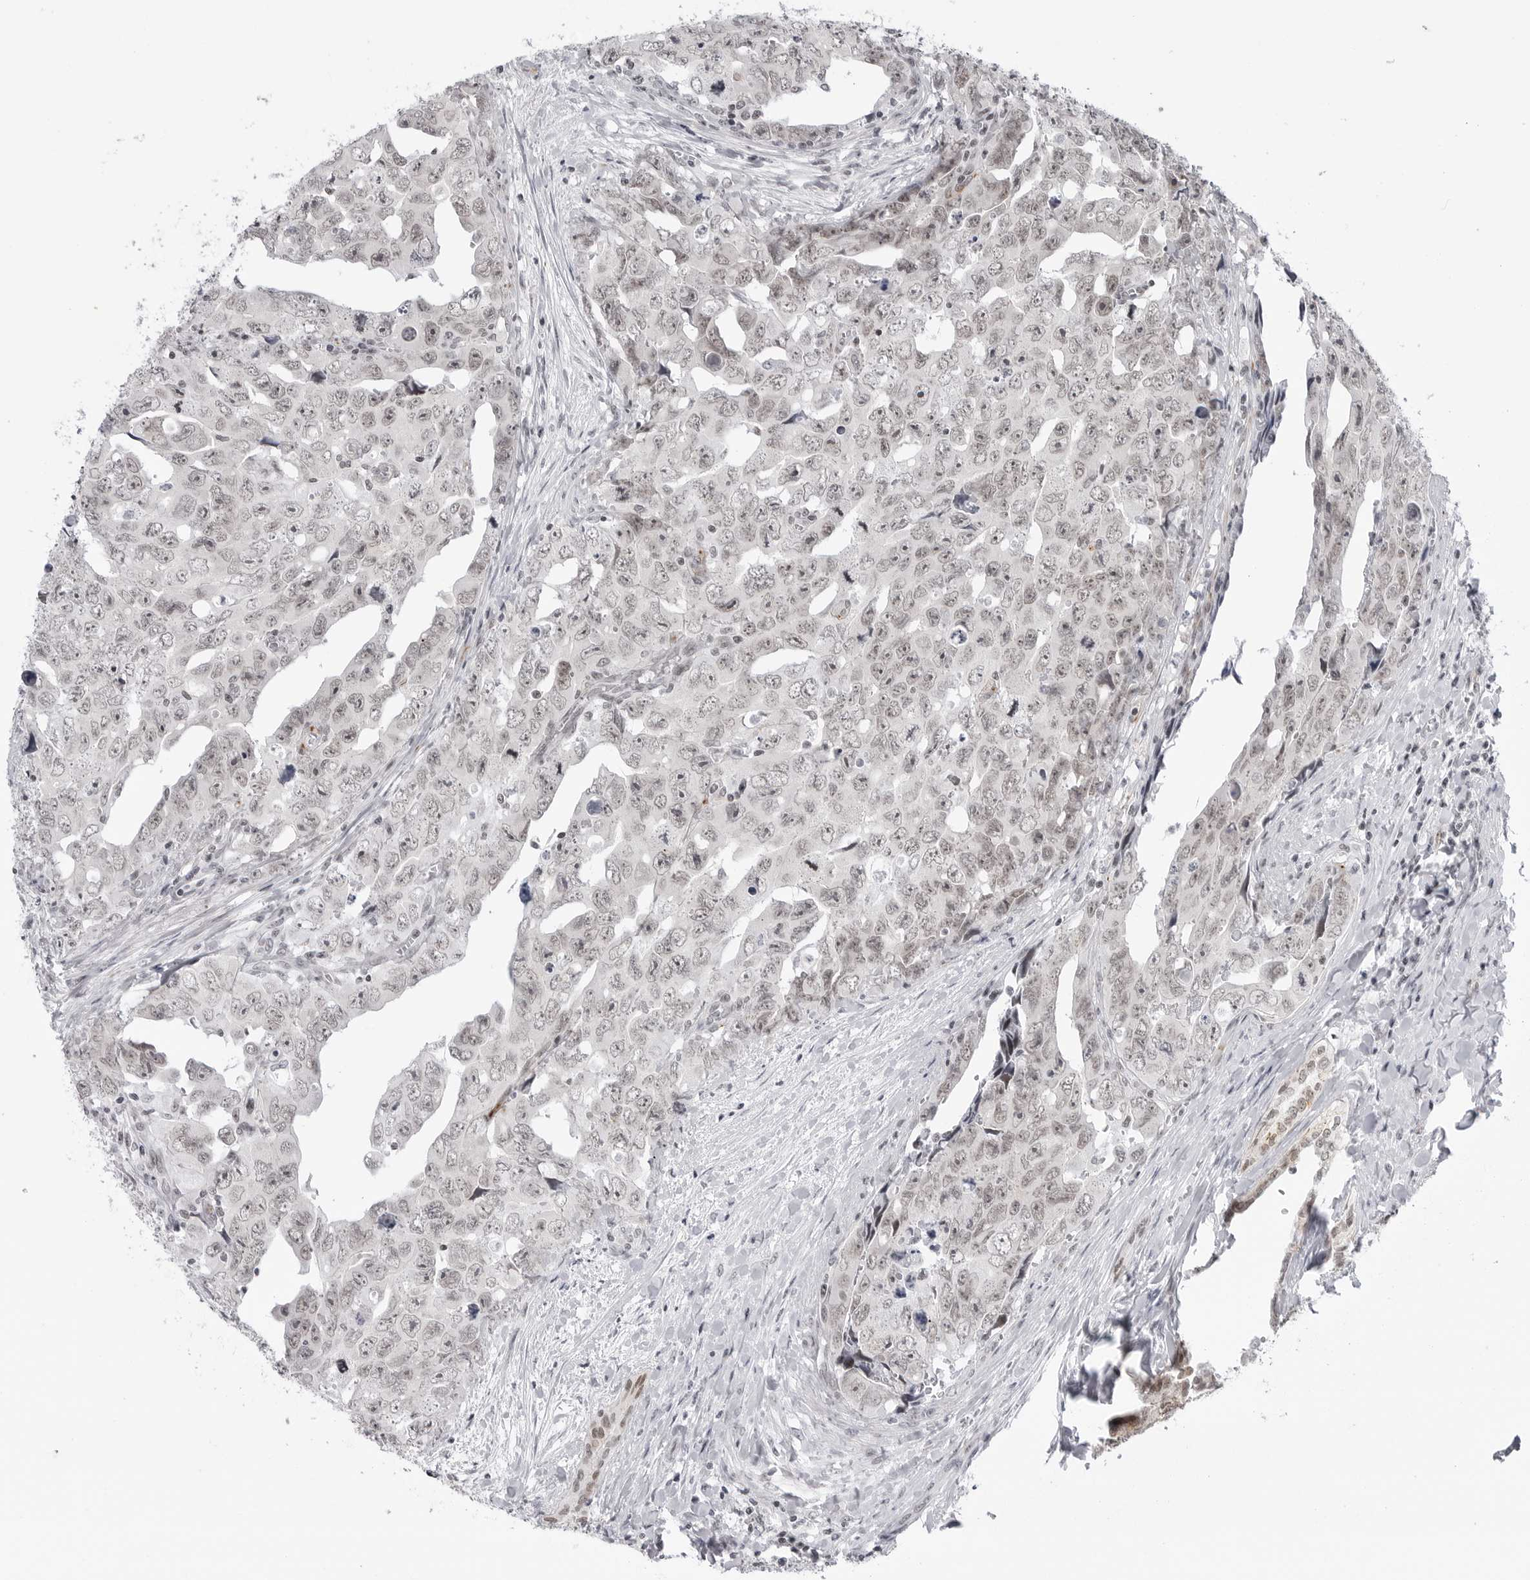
{"staining": {"intensity": "weak", "quantity": "25%-75%", "location": "nuclear"}, "tissue": "testis cancer", "cell_type": "Tumor cells", "image_type": "cancer", "snomed": [{"axis": "morphology", "description": "Carcinoma, Embryonal, NOS"}, {"axis": "topography", "description": "Testis"}], "caption": "DAB (3,3'-diaminobenzidine) immunohistochemical staining of testis embryonal carcinoma shows weak nuclear protein expression in approximately 25%-75% of tumor cells. Immunohistochemistry stains the protein of interest in brown and the nuclei are stained blue.", "gene": "TRIM66", "patient": {"sex": "male", "age": 28}}